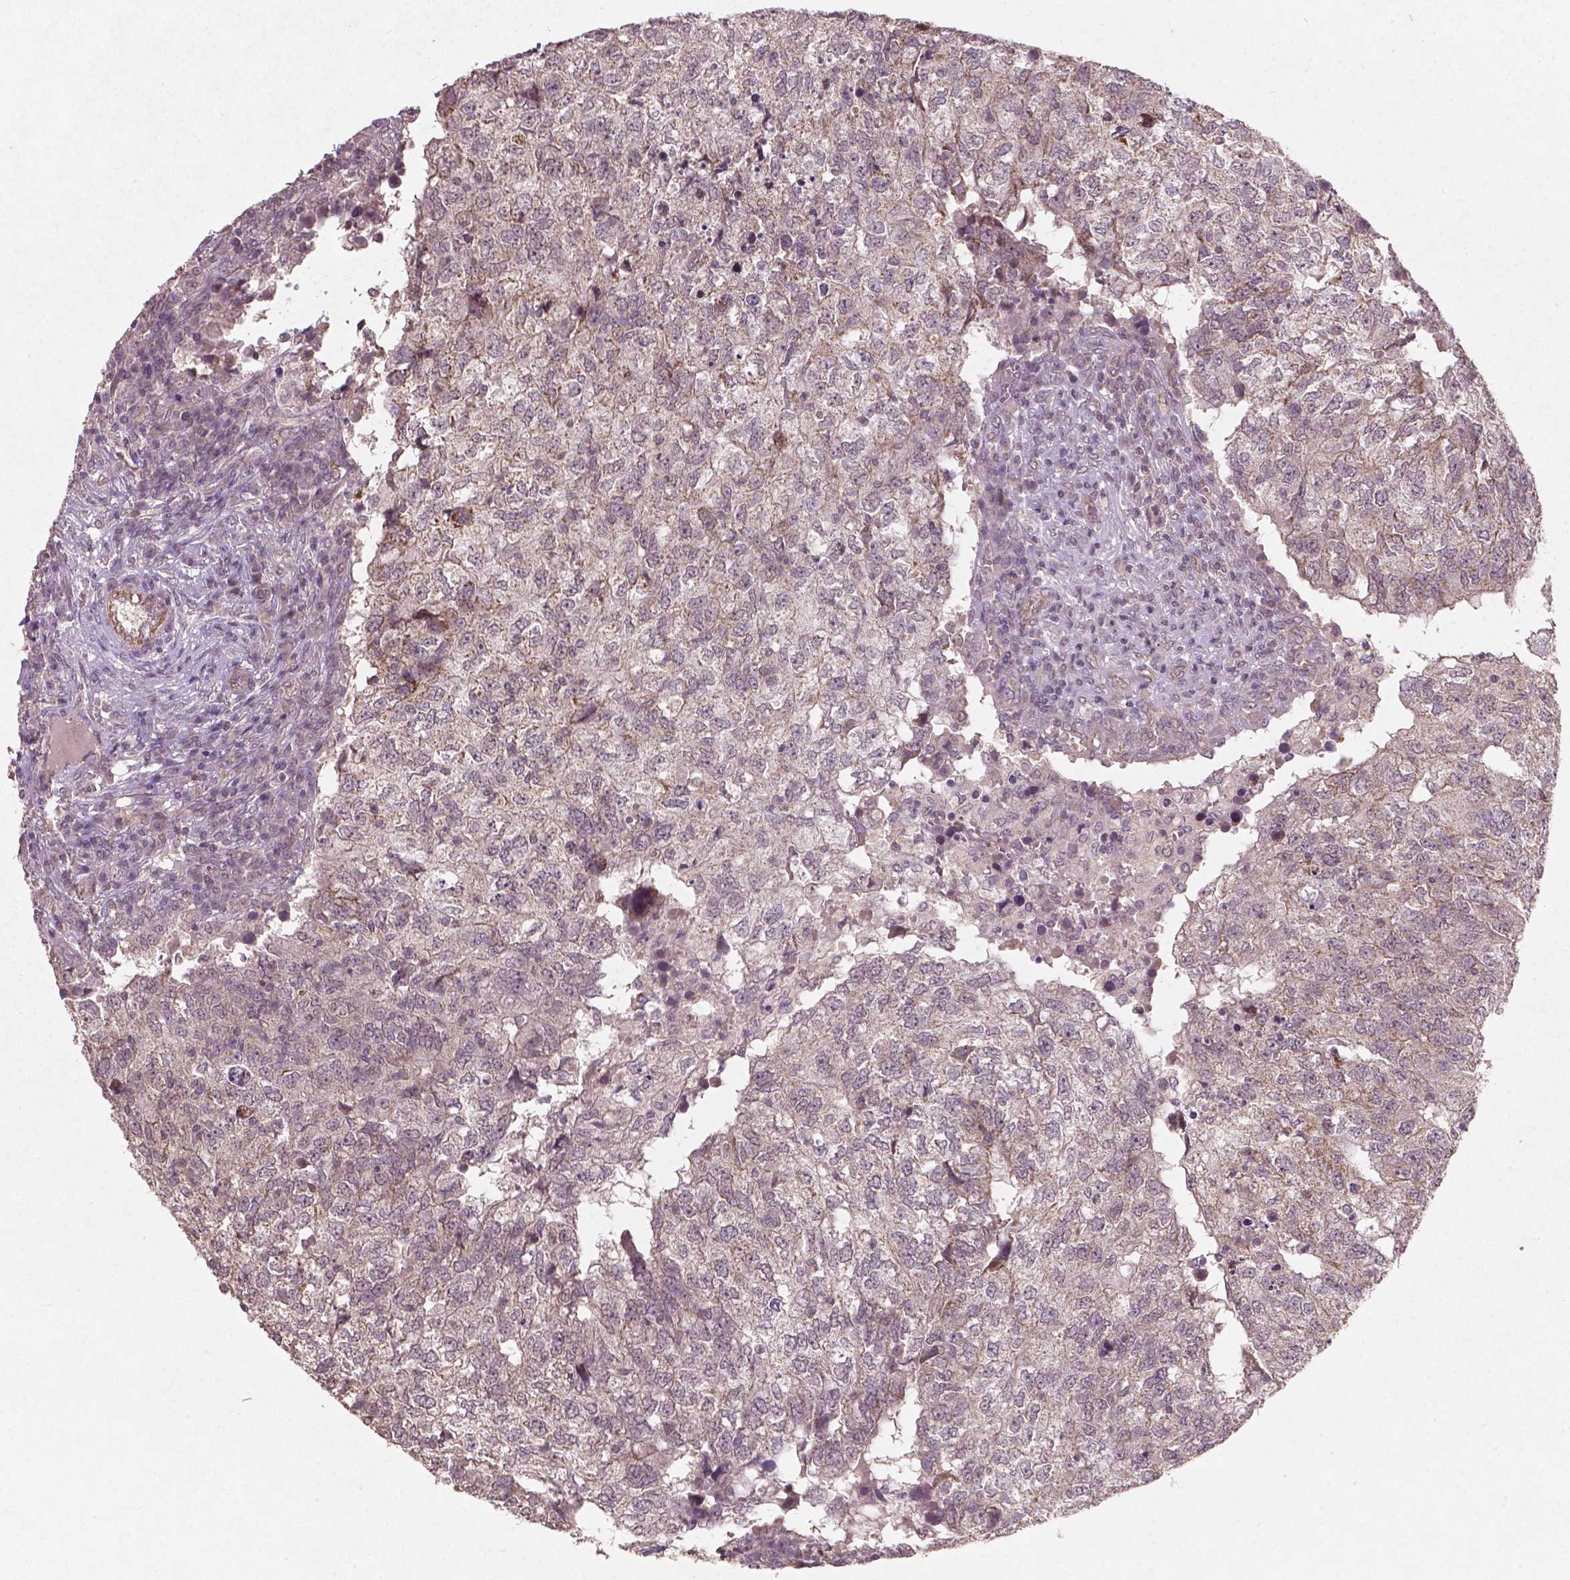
{"staining": {"intensity": "weak", "quantity": "25%-75%", "location": "cytoplasmic/membranous"}, "tissue": "breast cancer", "cell_type": "Tumor cells", "image_type": "cancer", "snomed": [{"axis": "morphology", "description": "Duct carcinoma"}, {"axis": "topography", "description": "Breast"}], "caption": "A high-resolution histopathology image shows IHC staining of breast cancer (intraductal carcinoma), which reveals weak cytoplasmic/membranous positivity in about 25%-75% of tumor cells.", "gene": "SMAD2", "patient": {"sex": "female", "age": 30}}